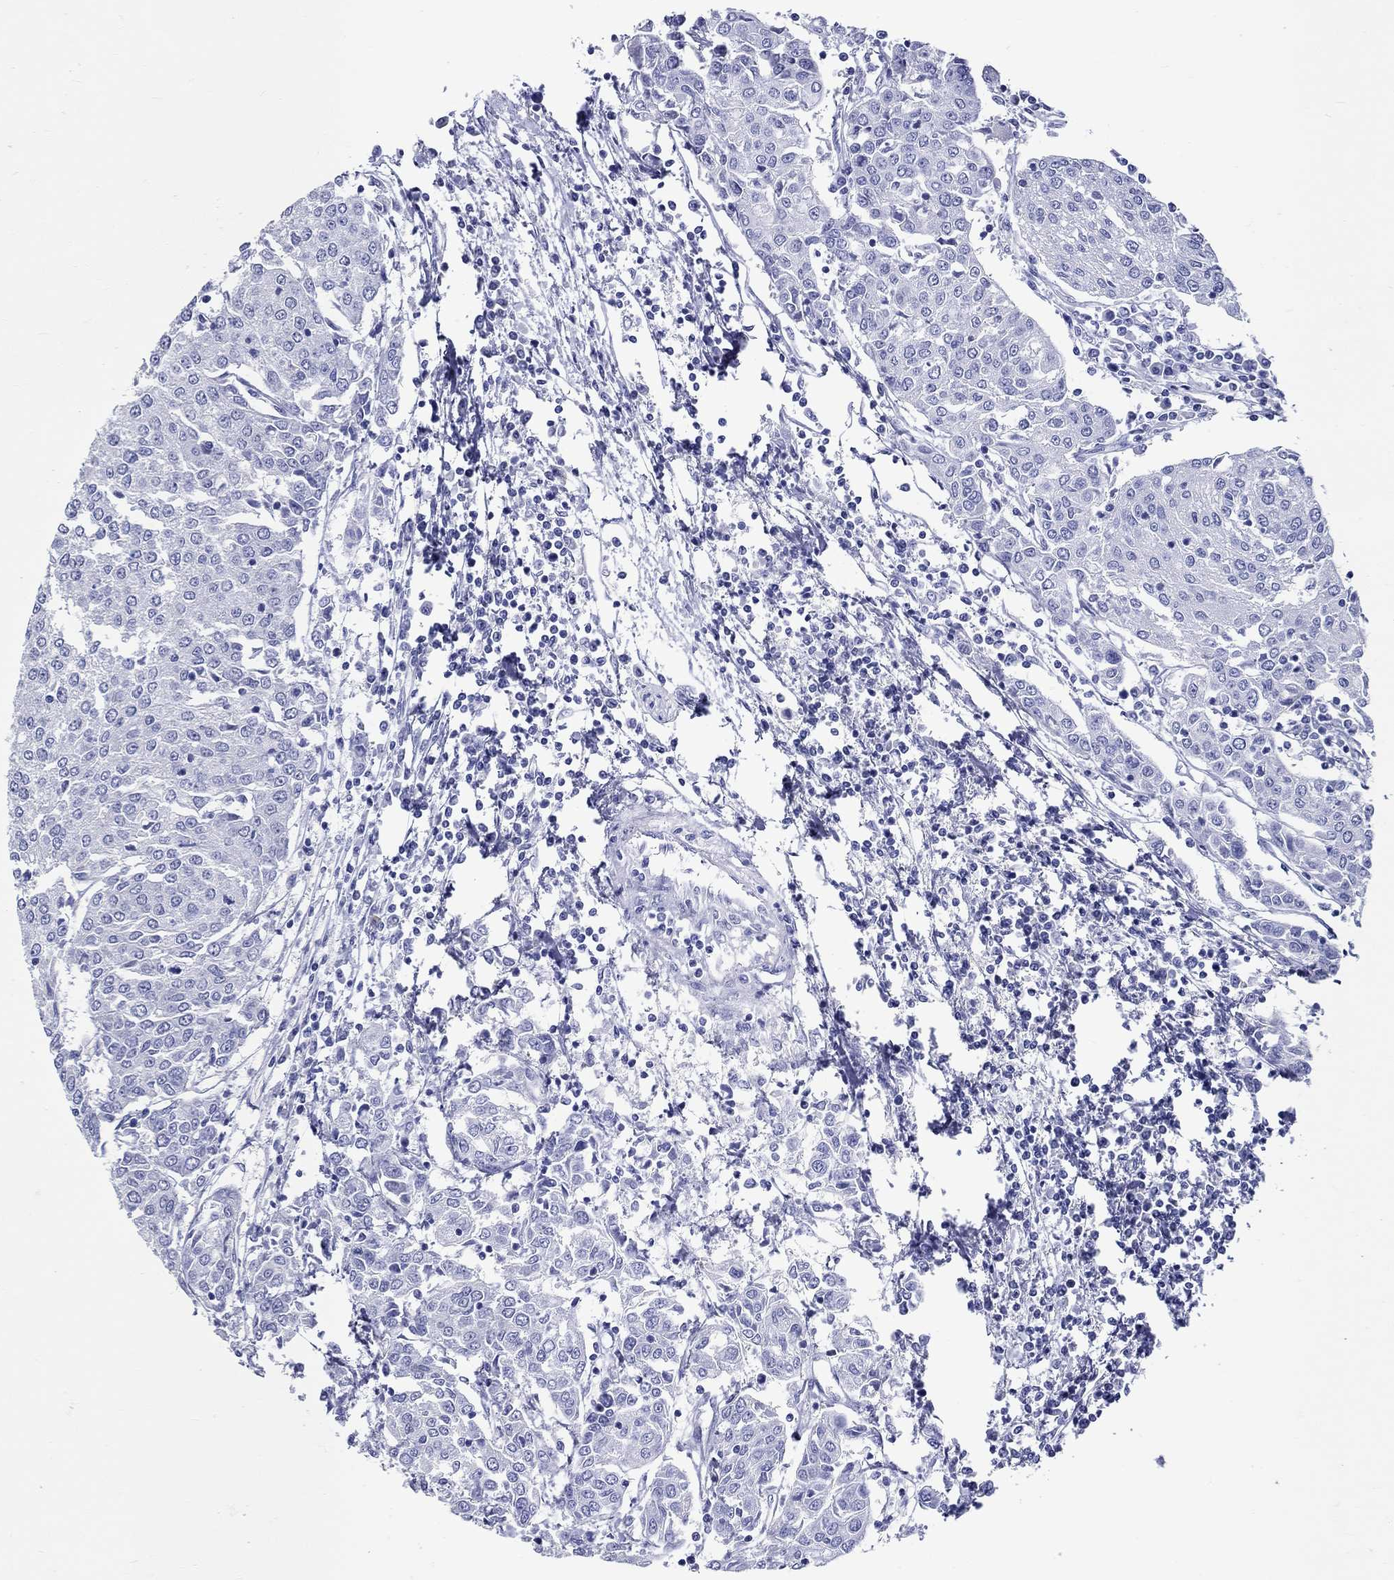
{"staining": {"intensity": "negative", "quantity": "none", "location": "none"}, "tissue": "urothelial cancer", "cell_type": "Tumor cells", "image_type": "cancer", "snomed": [{"axis": "morphology", "description": "Urothelial carcinoma, High grade"}, {"axis": "topography", "description": "Urinary bladder"}], "caption": "High power microscopy micrograph of an immunohistochemistry (IHC) histopathology image of urothelial cancer, revealing no significant positivity in tumor cells.", "gene": "CRYGS", "patient": {"sex": "female", "age": 85}}